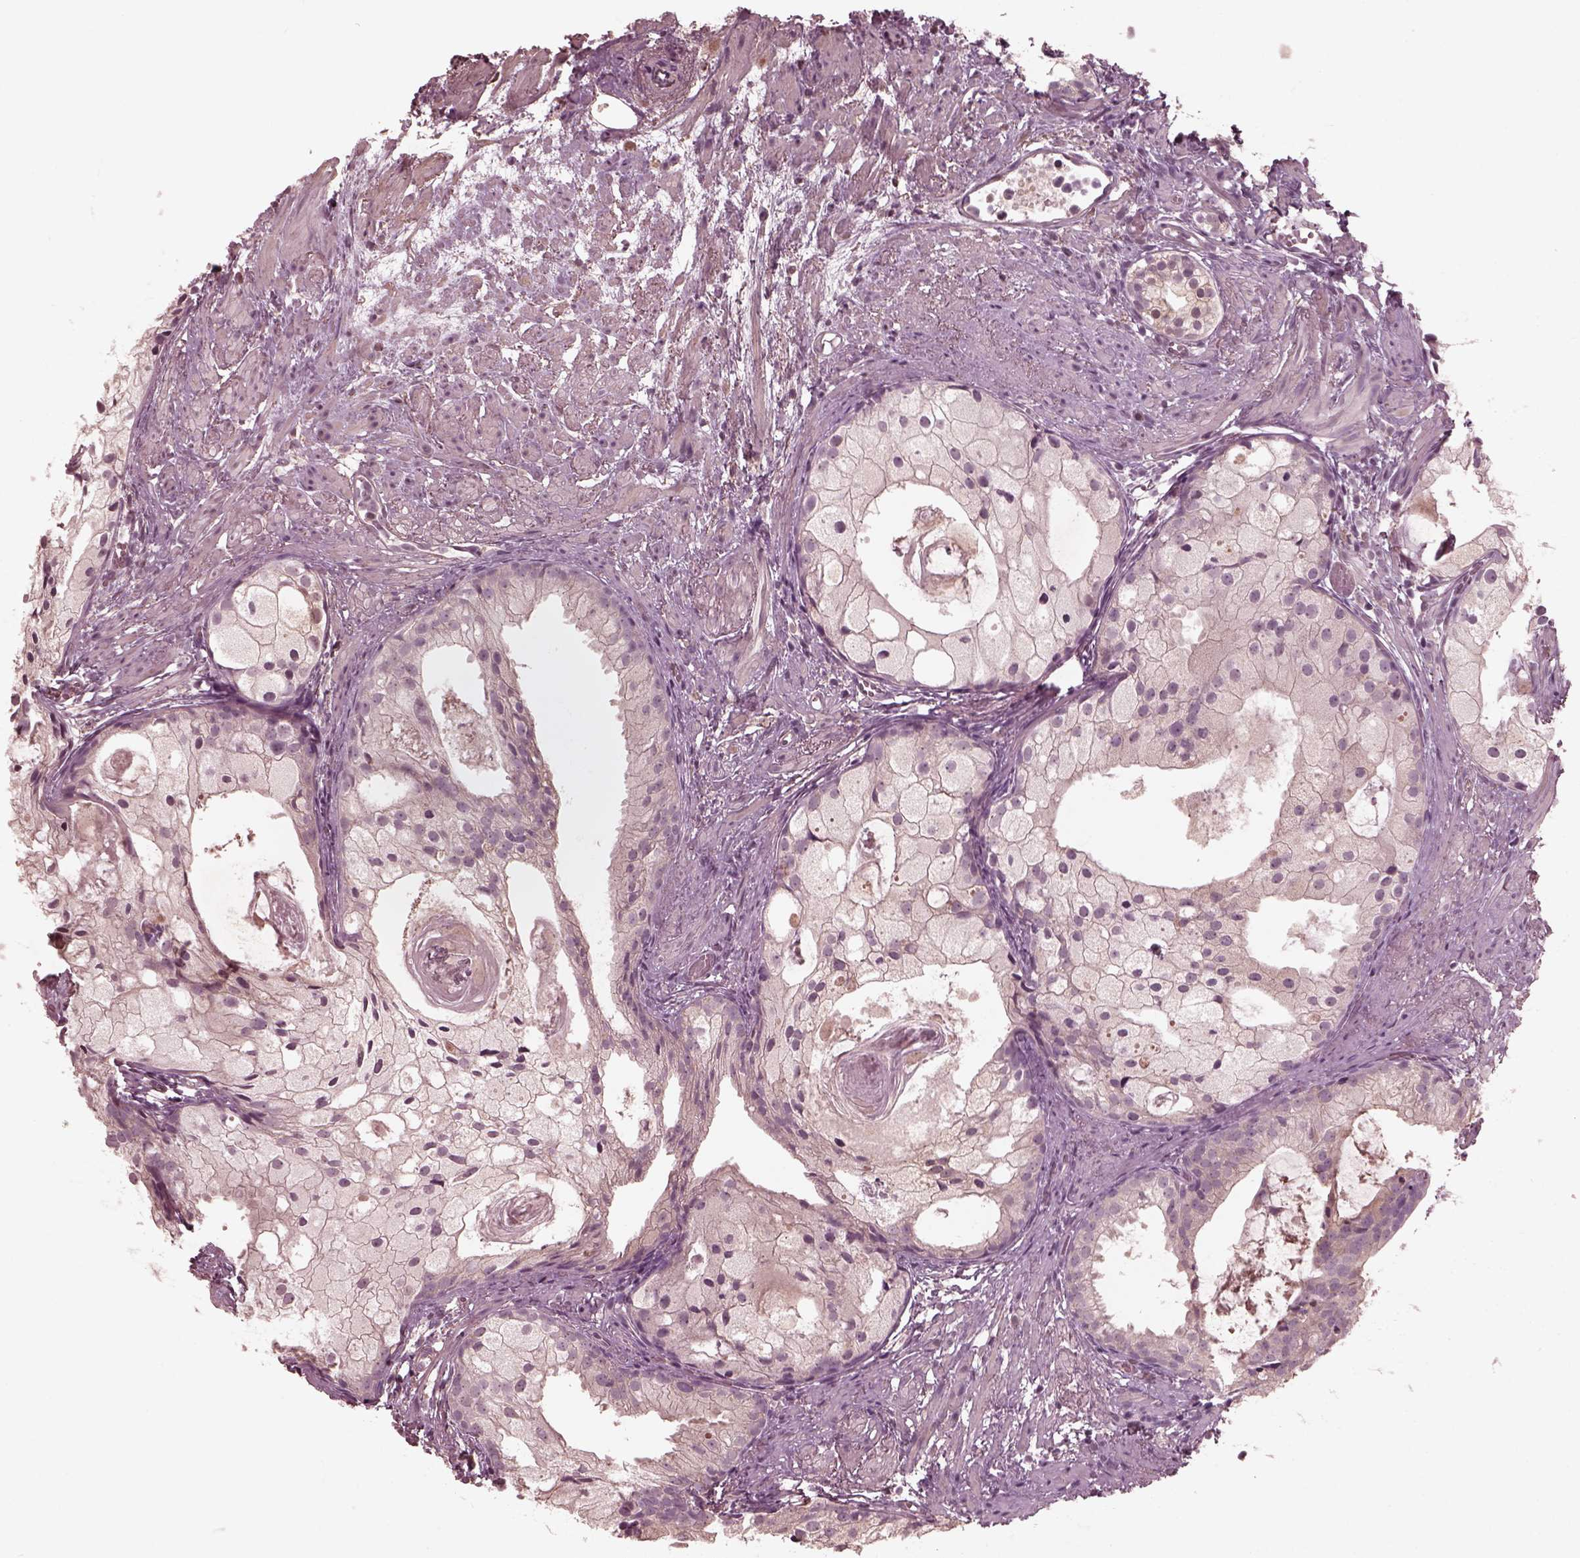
{"staining": {"intensity": "negative", "quantity": "none", "location": "none"}, "tissue": "prostate cancer", "cell_type": "Tumor cells", "image_type": "cancer", "snomed": [{"axis": "morphology", "description": "Adenocarcinoma, High grade"}, {"axis": "topography", "description": "Prostate"}], "caption": "Image shows no protein positivity in tumor cells of prostate cancer tissue.", "gene": "VWA5B1", "patient": {"sex": "male", "age": 85}}